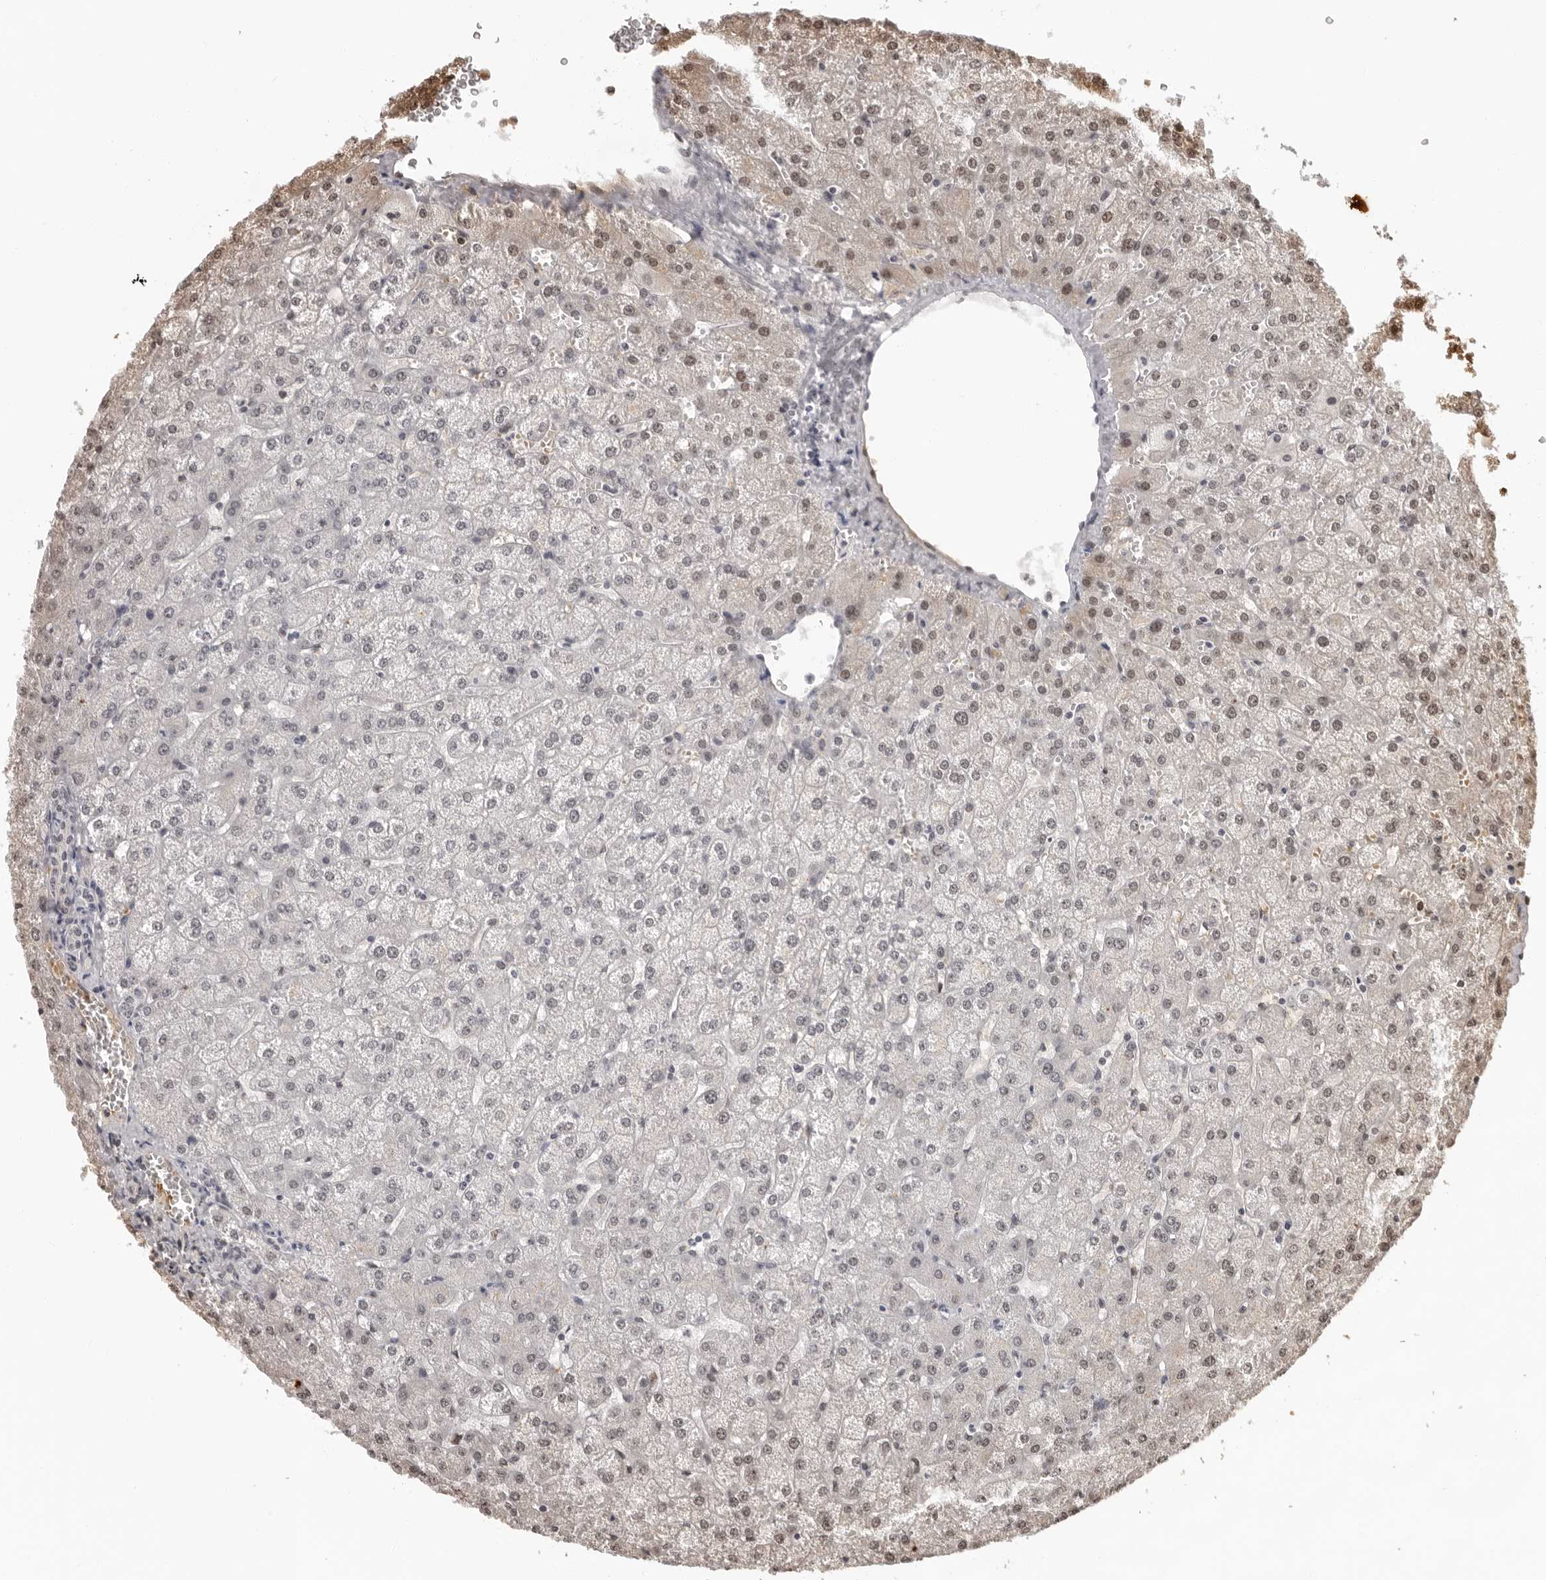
{"staining": {"intensity": "negative", "quantity": "none", "location": "none"}, "tissue": "liver", "cell_type": "Cholangiocytes", "image_type": "normal", "snomed": [{"axis": "morphology", "description": "Normal tissue, NOS"}, {"axis": "topography", "description": "Liver"}], "caption": "IHC histopathology image of benign liver: human liver stained with DAB (3,3'-diaminobenzidine) exhibits no significant protein positivity in cholangiocytes.", "gene": "USP1", "patient": {"sex": "female", "age": 32}}